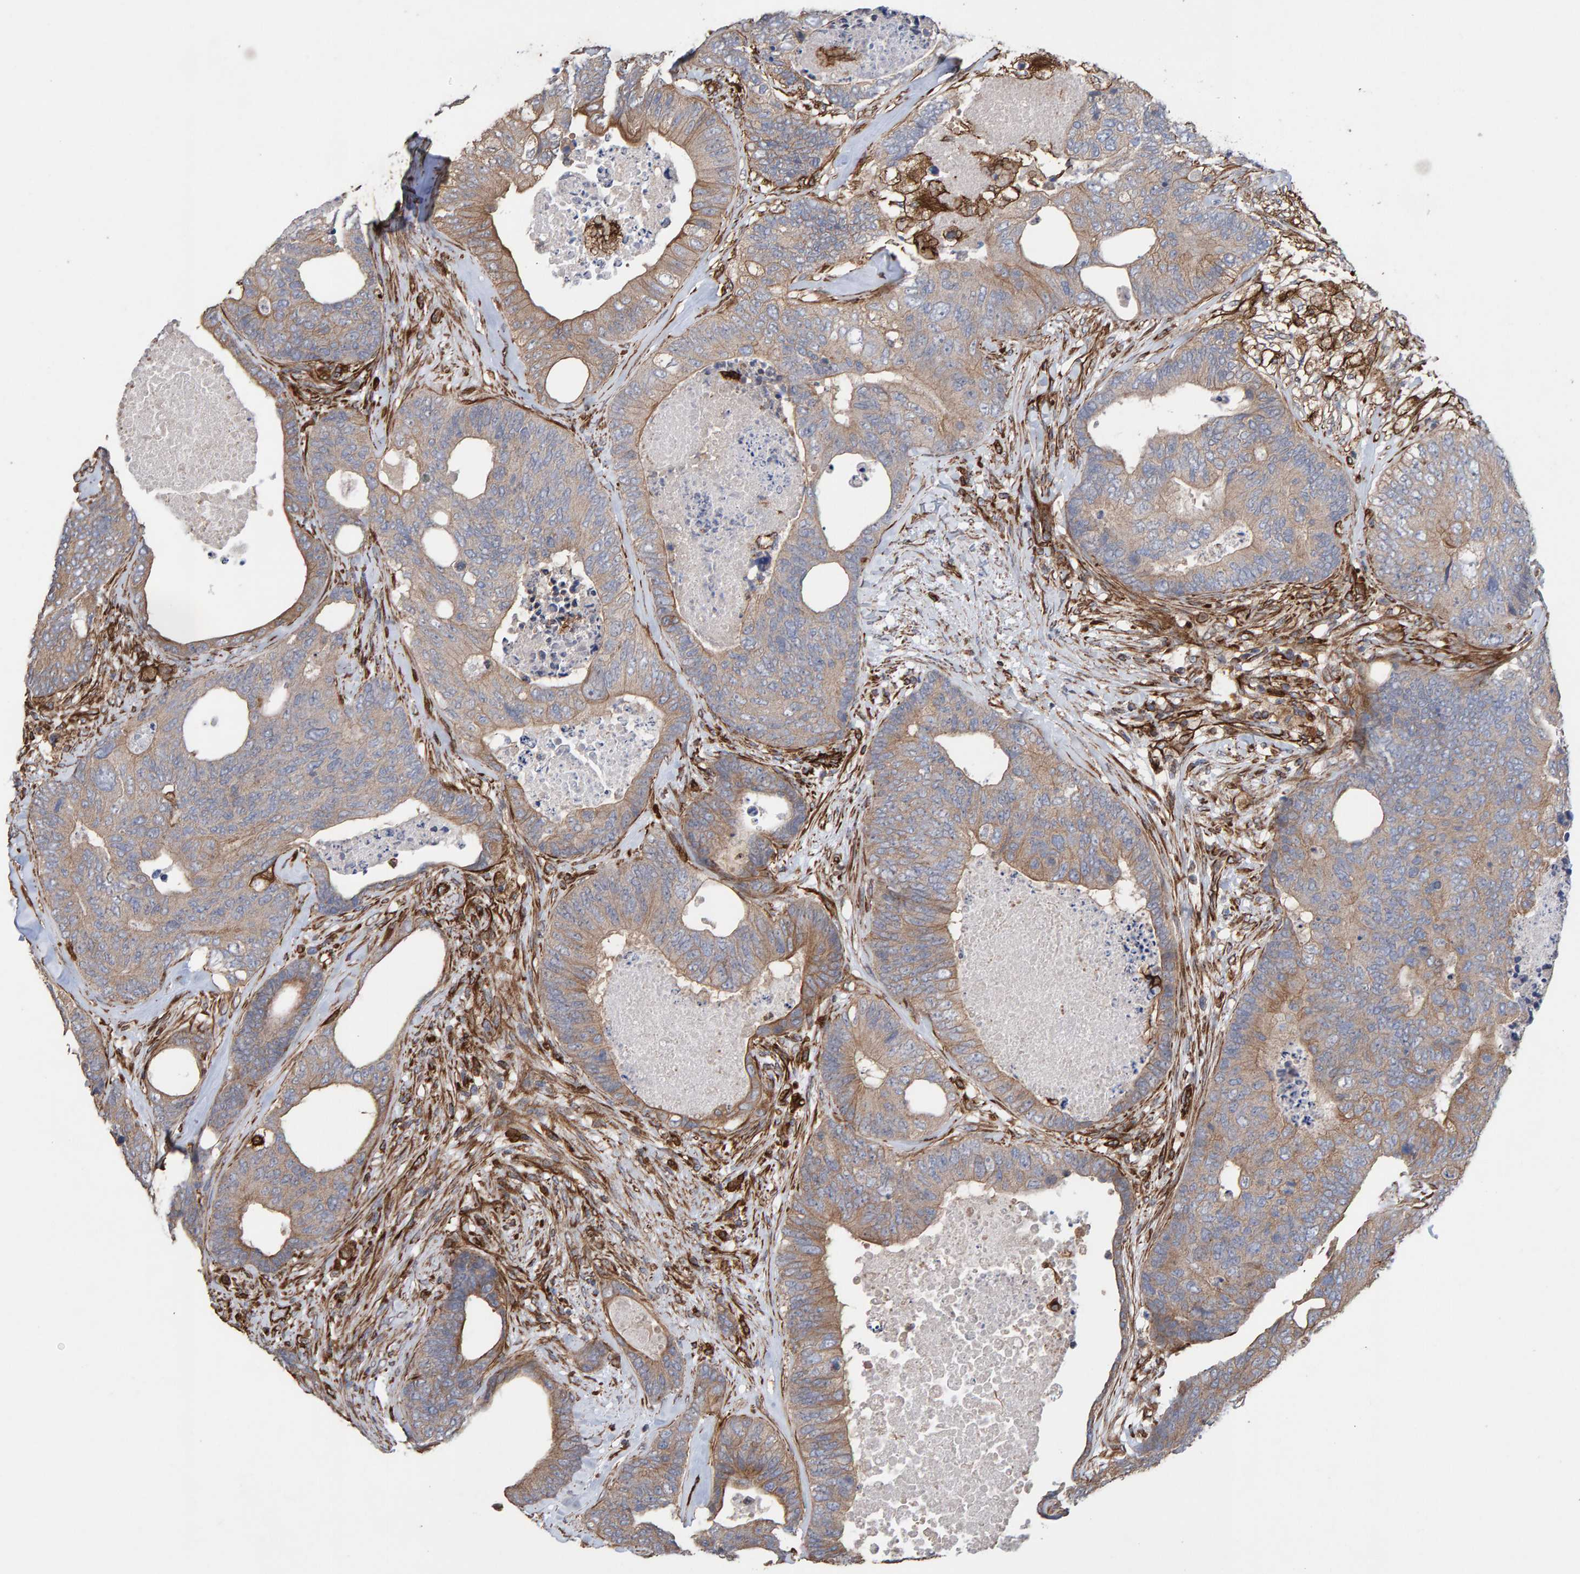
{"staining": {"intensity": "moderate", "quantity": "25%-75%", "location": "cytoplasmic/membranous"}, "tissue": "colorectal cancer", "cell_type": "Tumor cells", "image_type": "cancer", "snomed": [{"axis": "morphology", "description": "Adenocarcinoma, NOS"}, {"axis": "topography", "description": "Colon"}], "caption": "The histopathology image shows staining of colorectal cancer (adenocarcinoma), revealing moderate cytoplasmic/membranous protein staining (brown color) within tumor cells.", "gene": "ZNF347", "patient": {"sex": "female", "age": 67}}